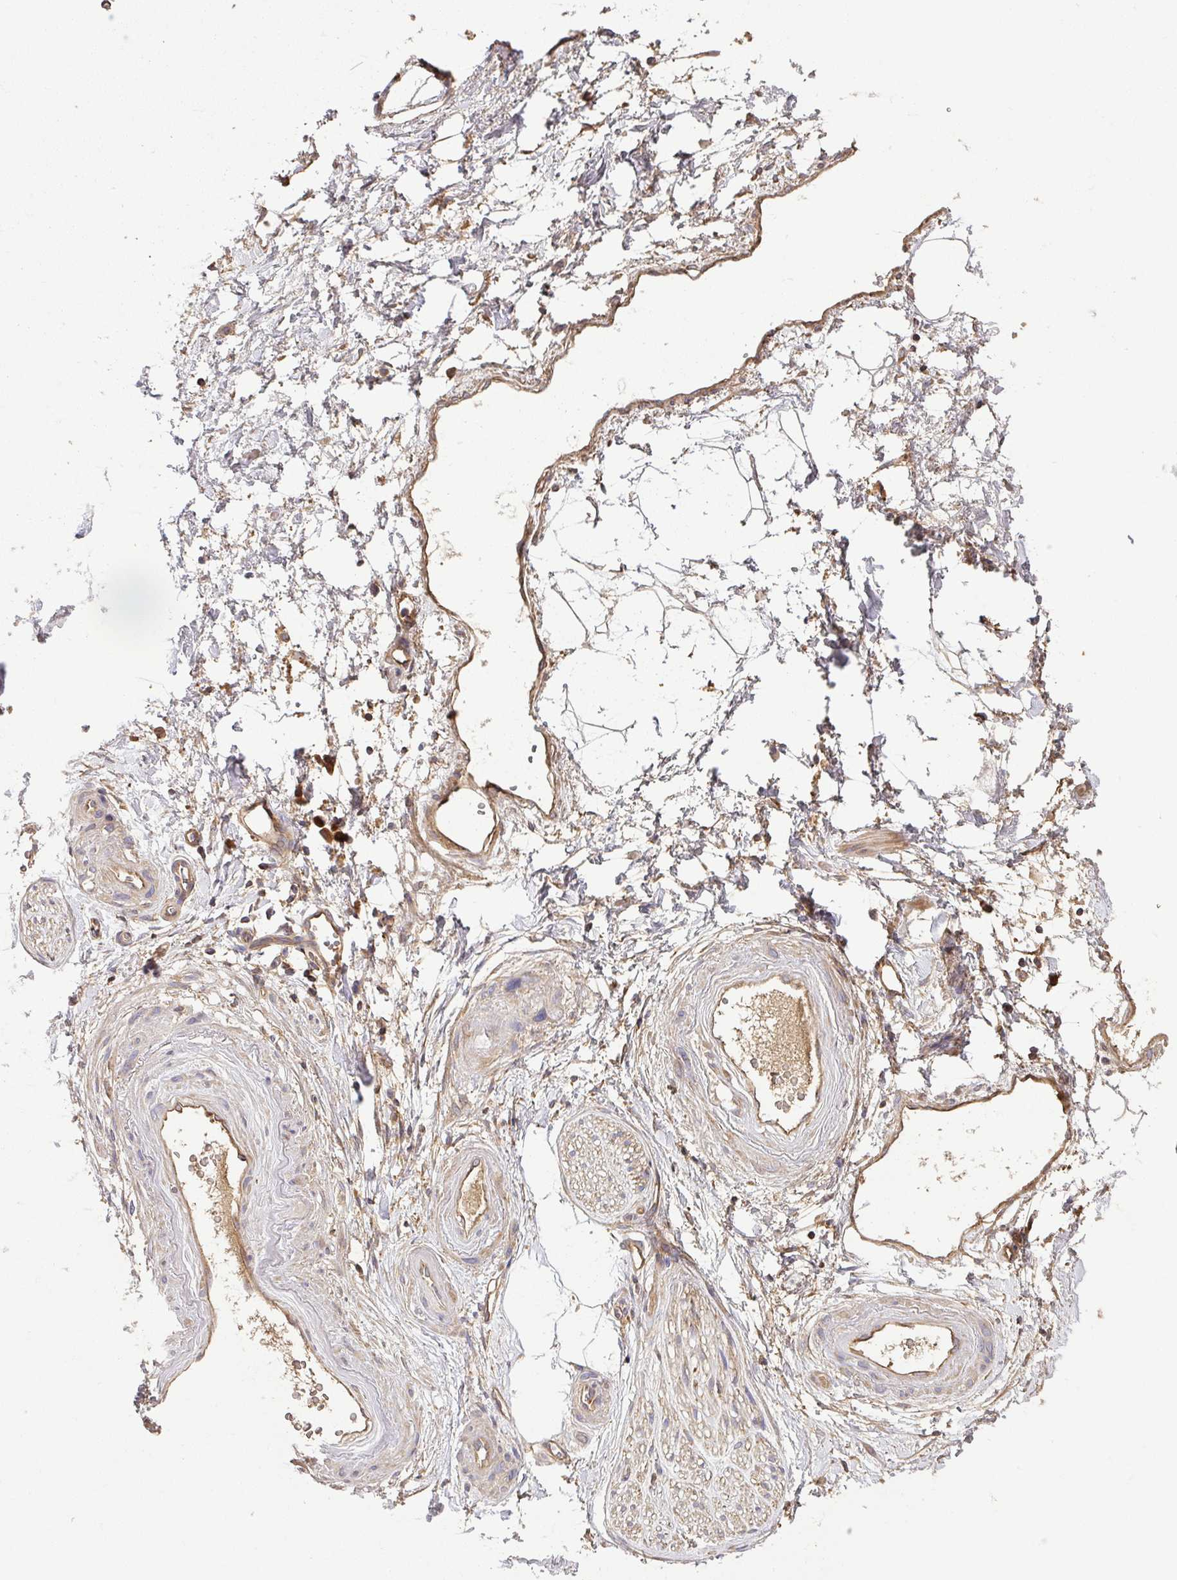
{"staining": {"intensity": "negative", "quantity": "none", "location": "none"}, "tissue": "adipose tissue", "cell_type": "Adipocytes", "image_type": "normal", "snomed": [{"axis": "morphology", "description": "Normal tissue, NOS"}, {"axis": "topography", "description": "Prostate"}, {"axis": "topography", "description": "Peripheral nerve tissue"}], "caption": "Micrograph shows no significant protein positivity in adipocytes of normal adipose tissue.", "gene": "GSPT1", "patient": {"sex": "male", "age": 55}}